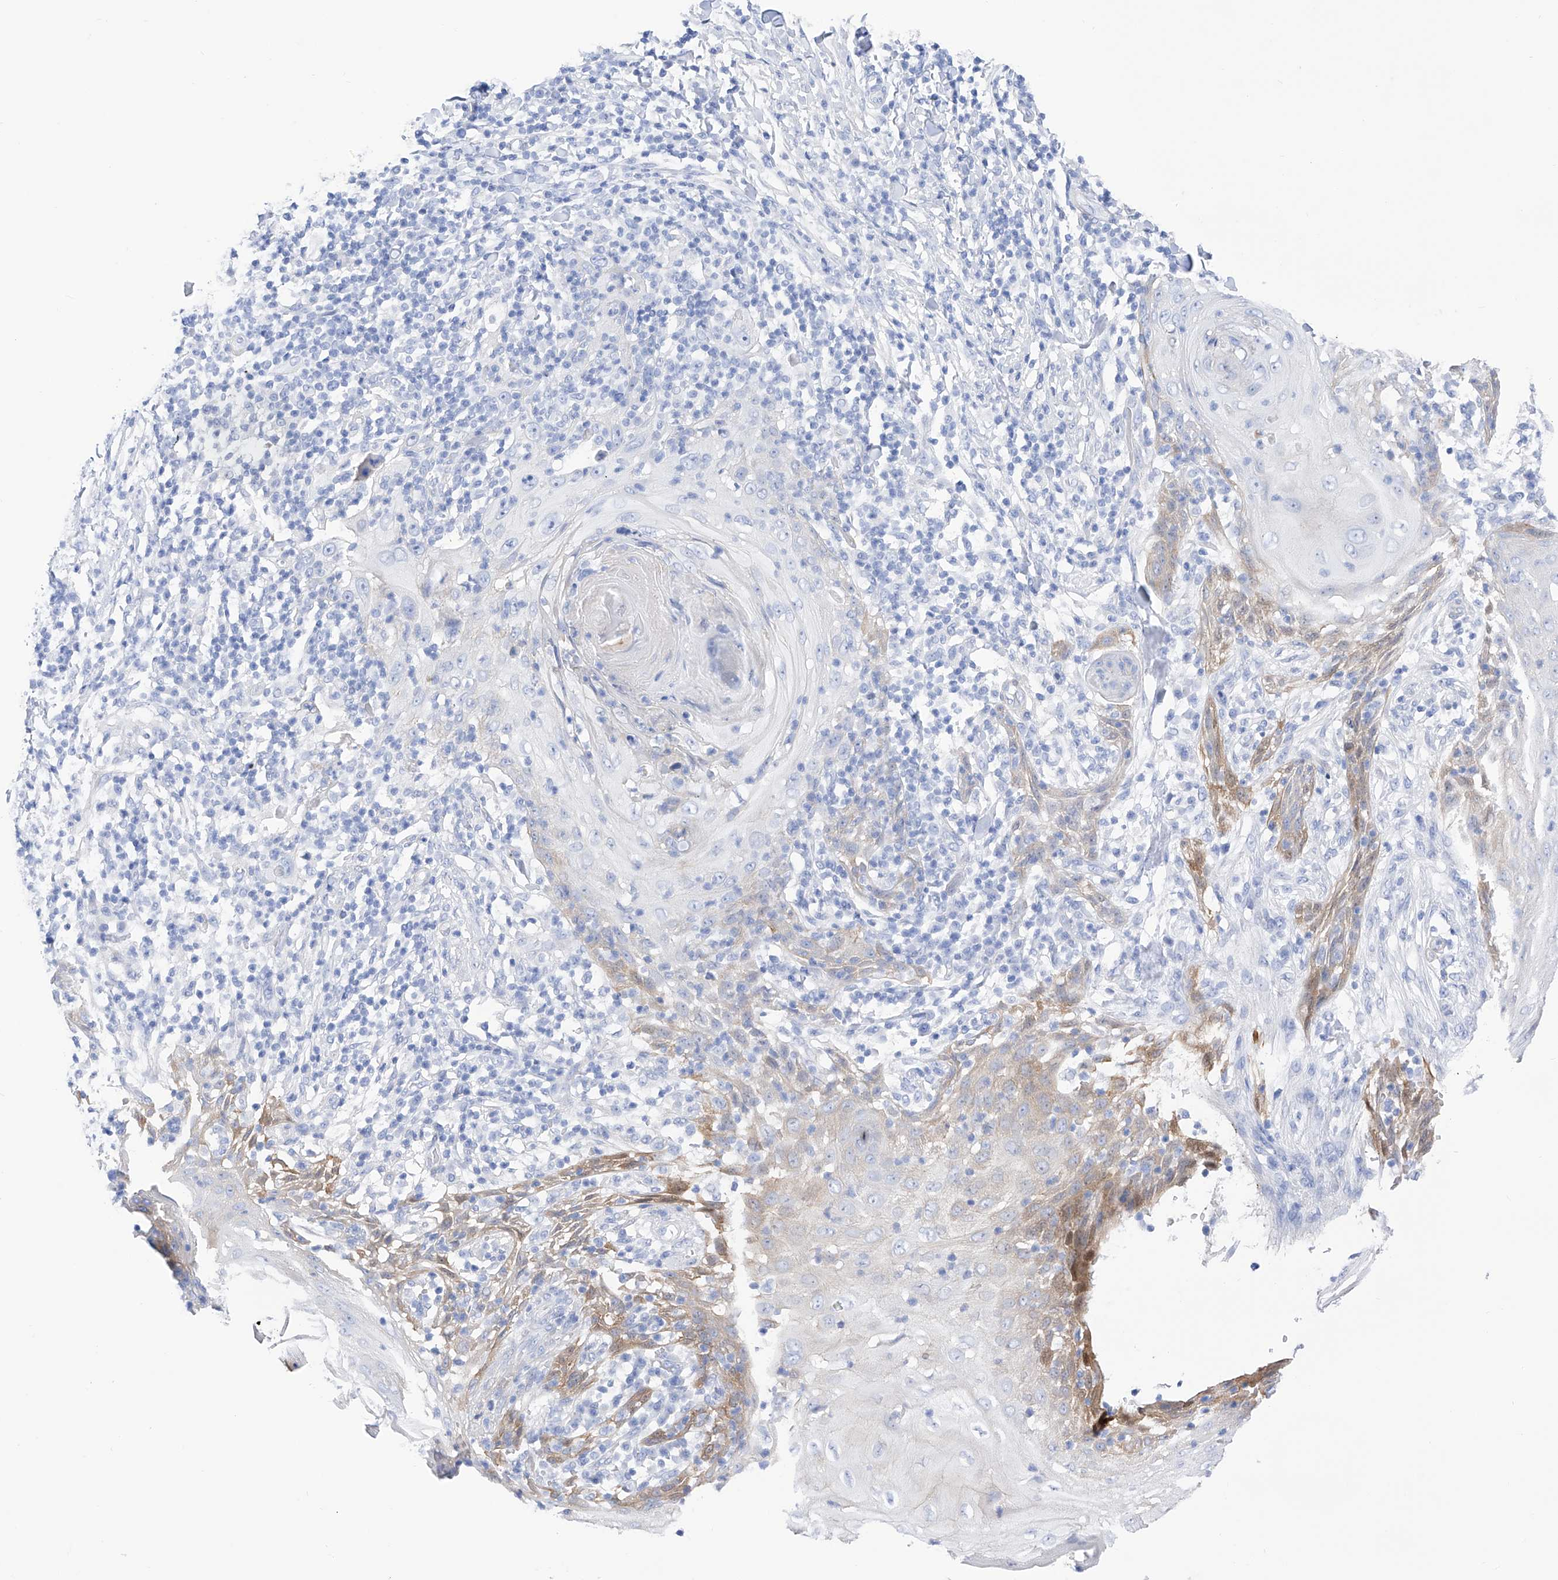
{"staining": {"intensity": "weak", "quantity": "<25%", "location": "cytoplasmic/membranous"}, "tissue": "skin cancer", "cell_type": "Tumor cells", "image_type": "cancer", "snomed": [{"axis": "morphology", "description": "Squamous cell carcinoma, NOS"}, {"axis": "topography", "description": "Skin"}], "caption": "Tumor cells show no significant expression in skin squamous cell carcinoma.", "gene": "TRPC7", "patient": {"sex": "female", "age": 88}}